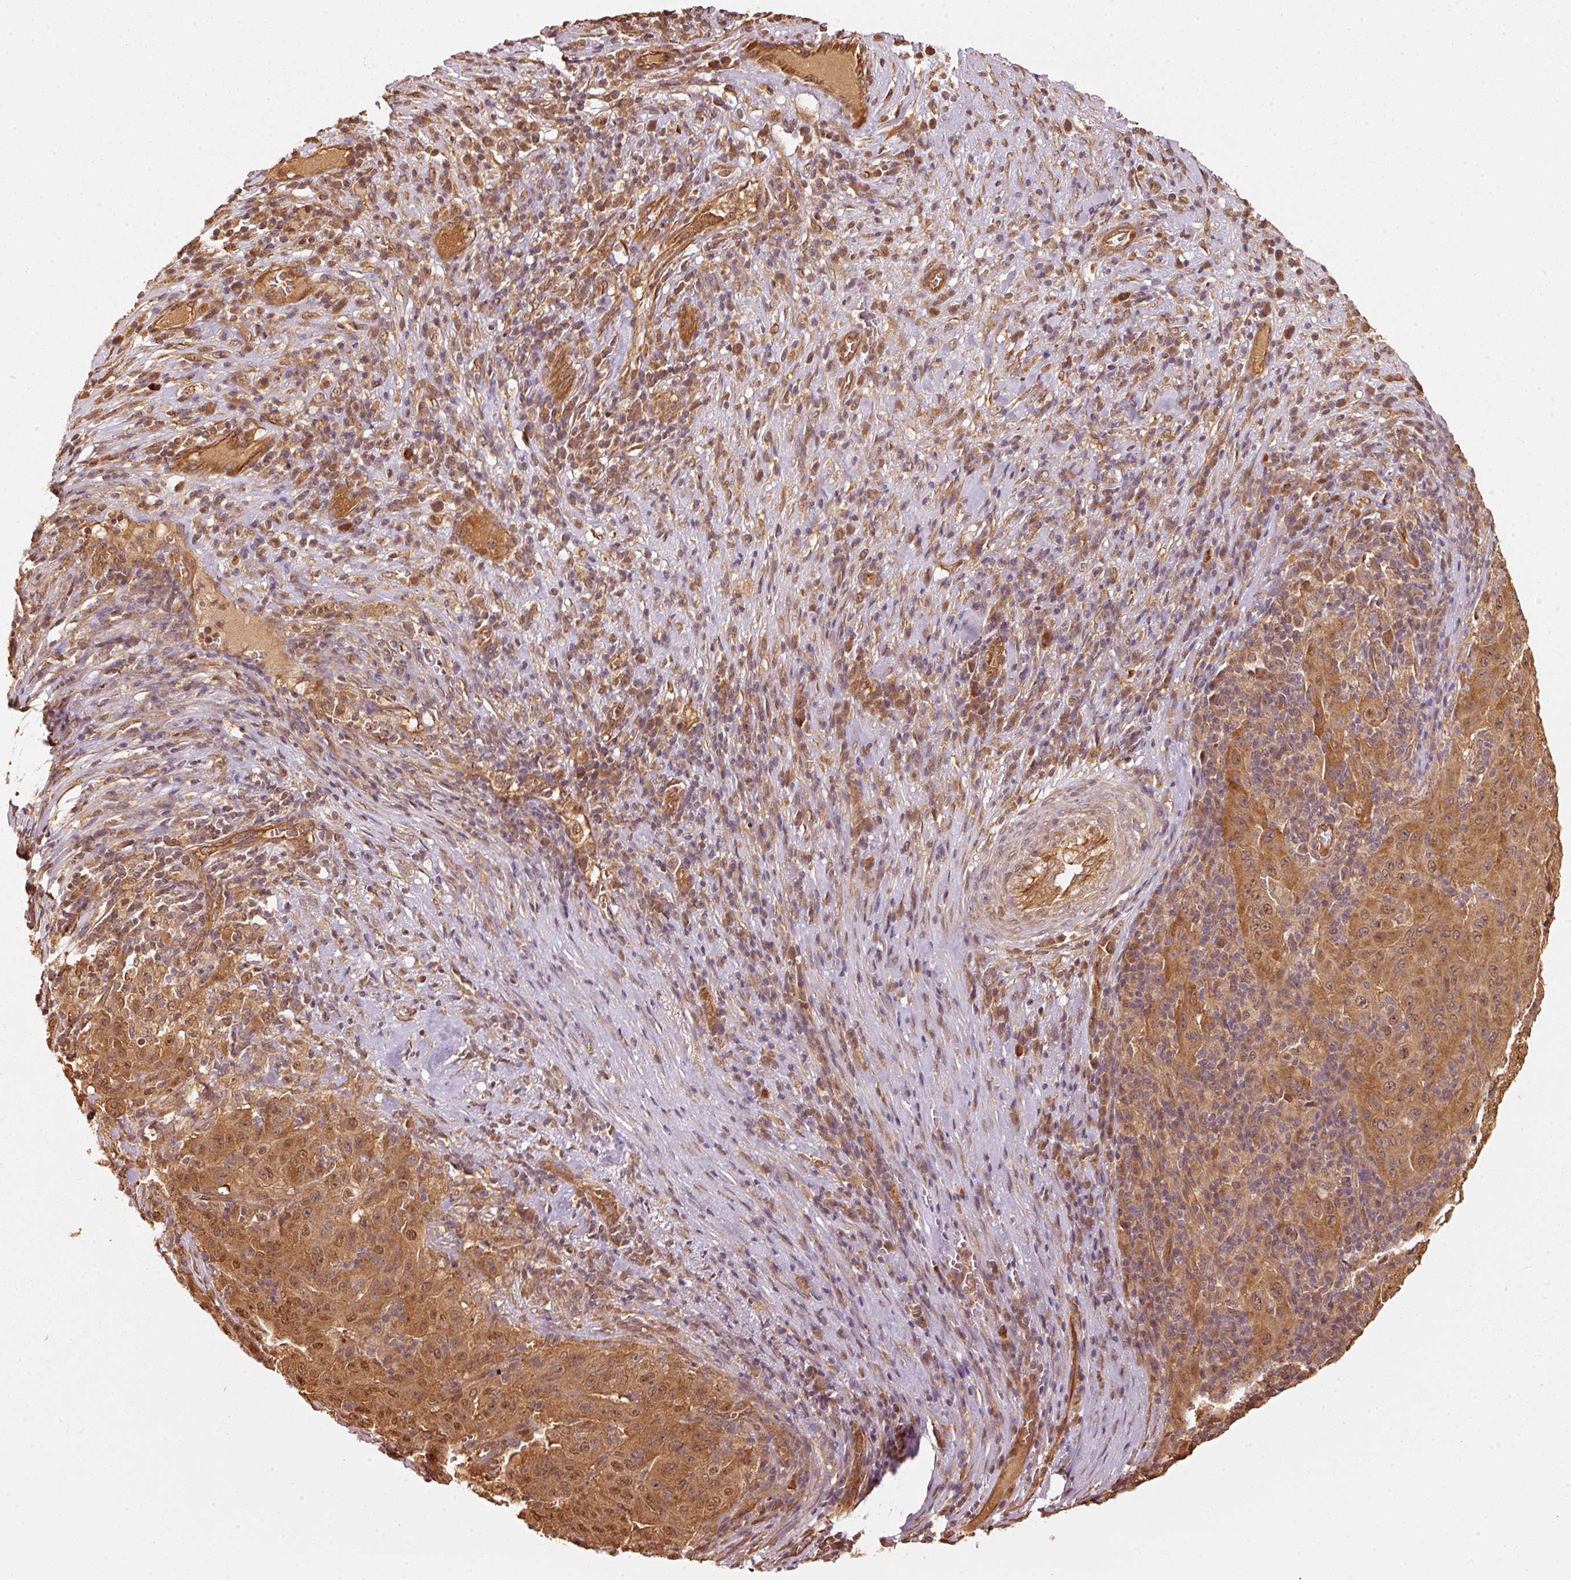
{"staining": {"intensity": "moderate", "quantity": ">75%", "location": "cytoplasmic/membranous,nuclear"}, "tissue": "pancreatic cancer", "cell_type": "Tumor cells", "image_type": "cancer", "snomed": [{"axis": "morphology", "description": "Adenocarcinoma, NOS"}, {"axis": "topography", "description": "Pancreas"}], "caption": "Immunohistochemistry (IHC) (DAB (3,3'-diaminobenzidine)) staining of pancreatic cancer reveals moderate cytoplasmic/membranous and nuclear protein expression in approximately >75% of tumor cells. The staining is performed using DAB (3,3'-diaminobenzidine) brown chromogen to label protein expression. The nuclei are counter-stained blue using hematoxylin.", "gene": "STAU1", "patient": {"sex": "male", "age": 63}}